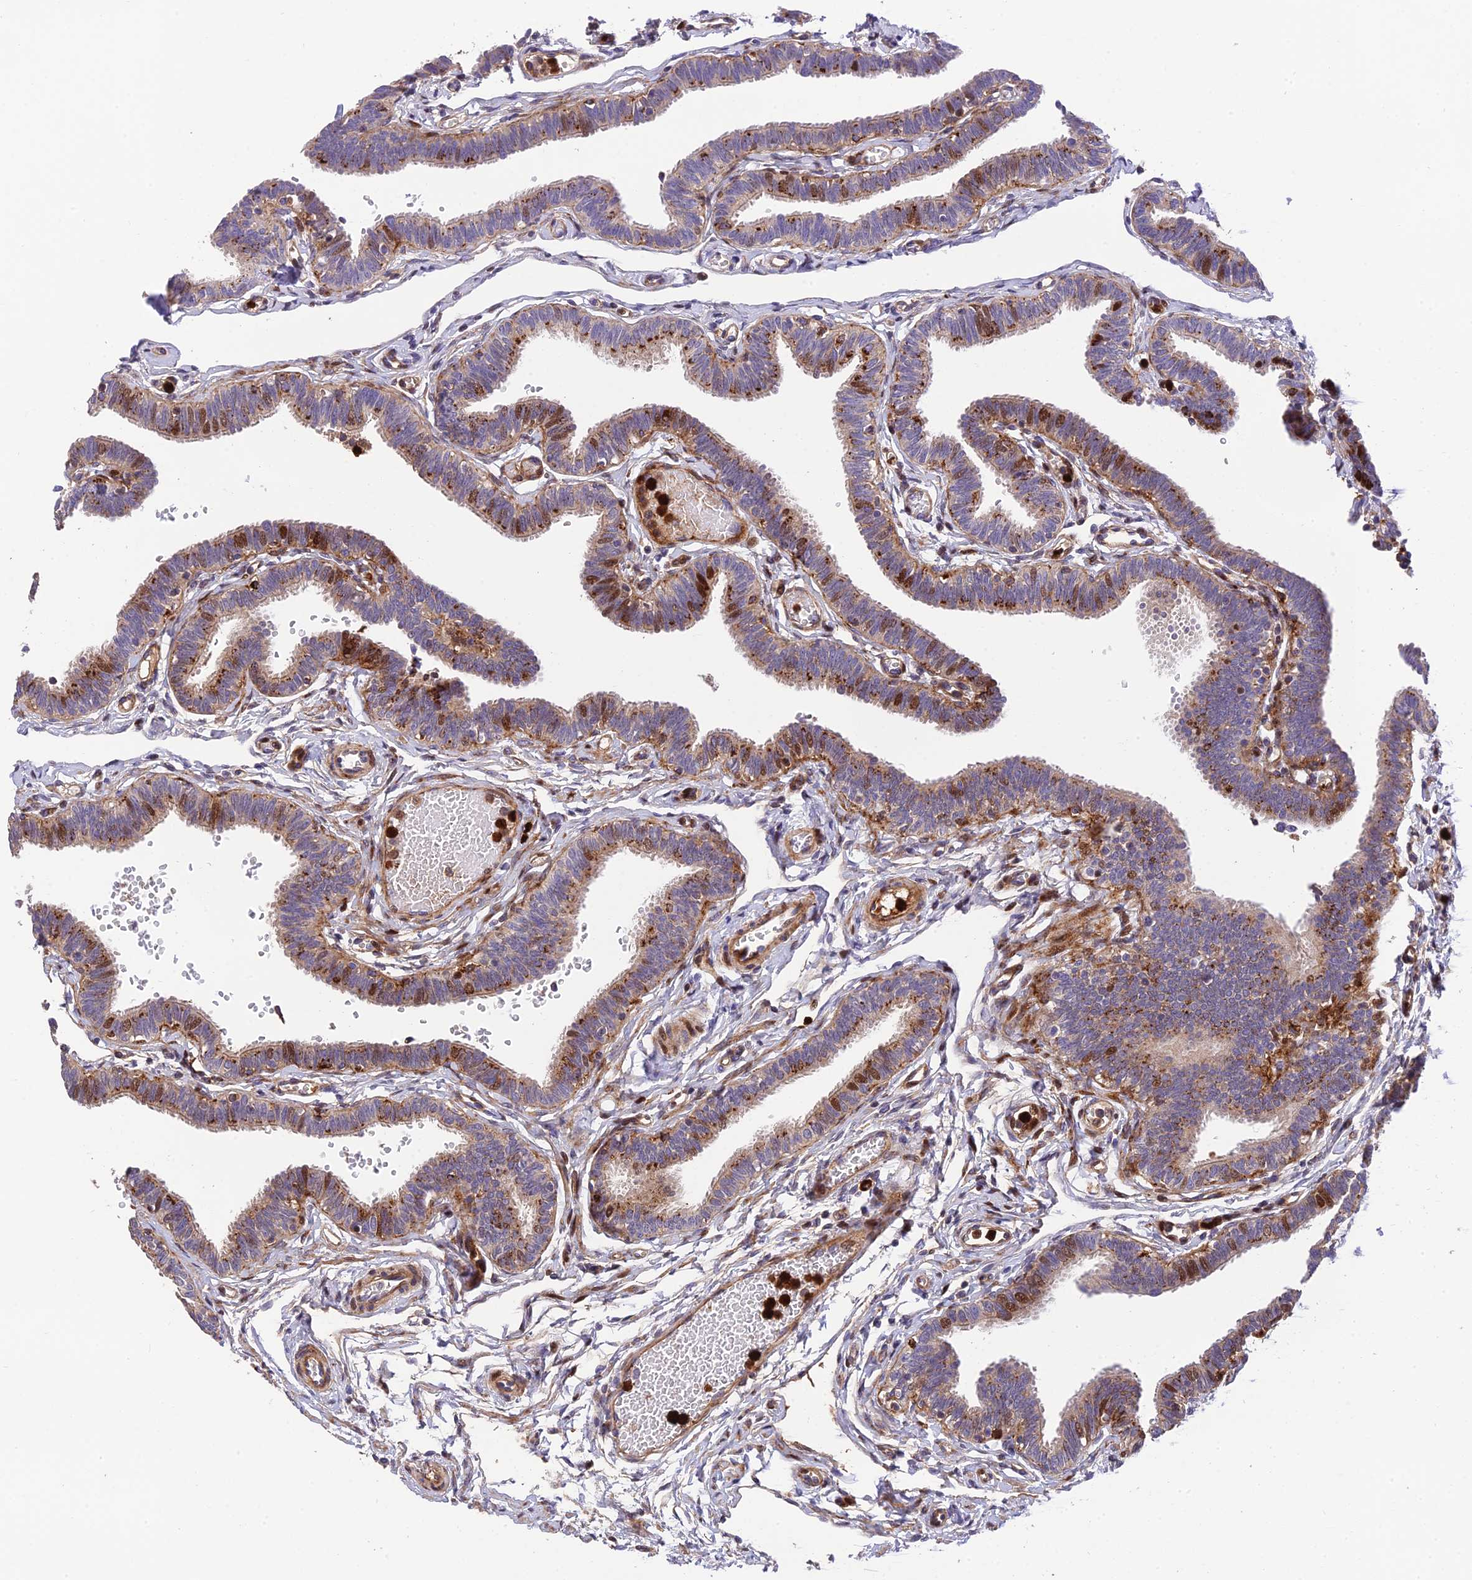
{"staining": {"intensity": "moderate", "quantity": "25%-75%", "location": "cytoplasmic/membranous,nuclear"}, "tissue": "fallopian tube", "cell_type": "Glandular cells", "image_type": "normal", "snomed": [{"axis": "morphology", "description": "Normal tissue, NOS"}, {"axis": "topography", "description": "Fallopian tube"}, {"axis": "topography", "description": "Ovary"}], "caption": "IHC staining of unremarkable fallopian tube, which displays medium levels of moderate cytoplasmic/membranous,nuclear expression in approximately 25%-75% of glandular cells indicating moderate cytoplasmic/membranous,nuclear protein staining. The staining was performed using DAB (brown) for protein detection and nuclei were counterstained in hematoxylin (blue).", "gene": "CPSF4L", "patient": {"sex": "female", "age": 23}}